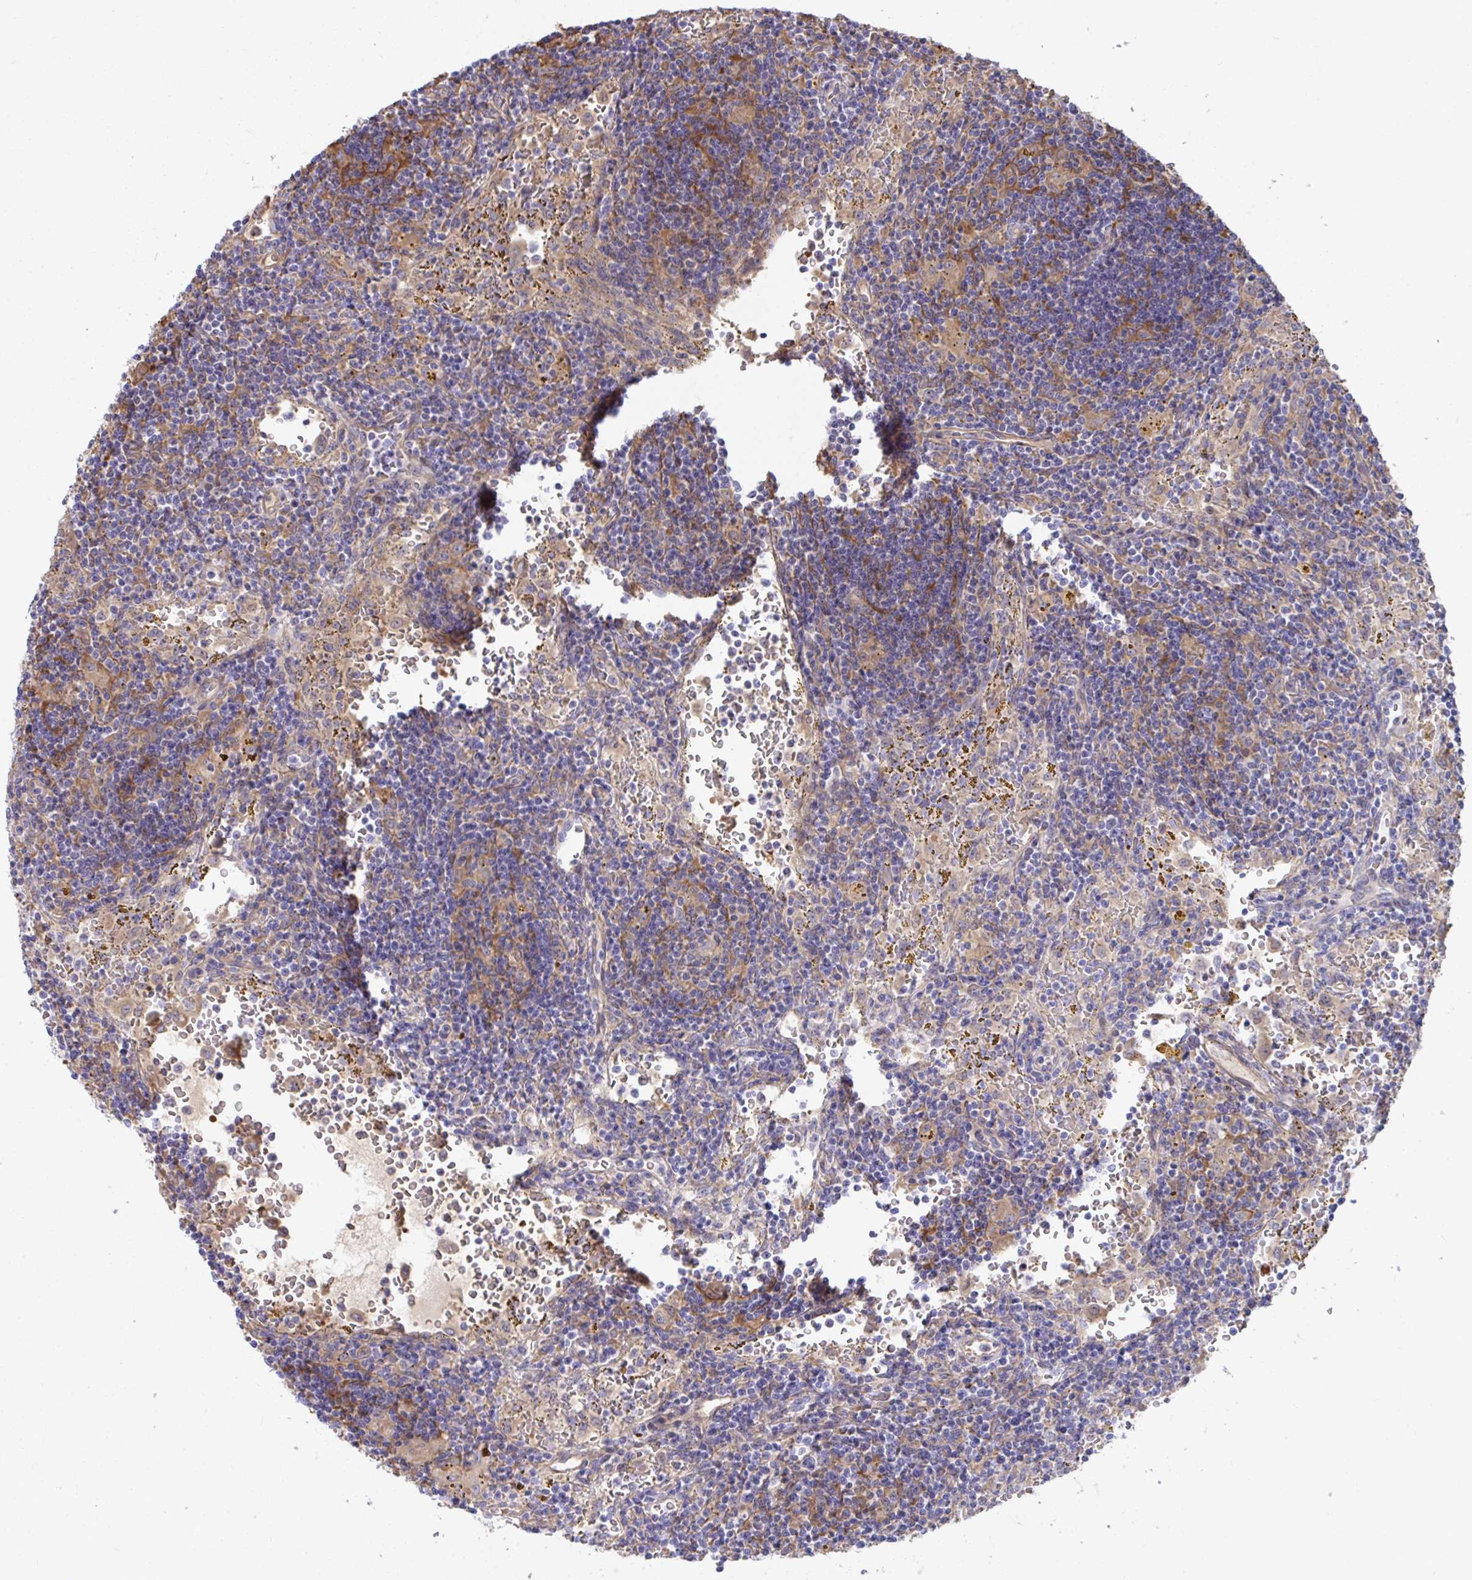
{"staining": {"intensity": "negative", "quantity": "none", "location": "none"}, "tissue": "lymphoma", "cell_type": "Tumor cells", "image_type": "cancer", "snomed": [{"axis": "morphology", "description": "Malignant lymphoma, non-Hodgkin's type, Low grade"}, {"axis": "topography", "description": "Spleen"}], "caption": "The image displays no staining of tumor cells in lymphoma. (DAB immunohistochemistry, high magnification).", "gene": "CENPQ", "patient": {"sex": "female", "age": 70}}